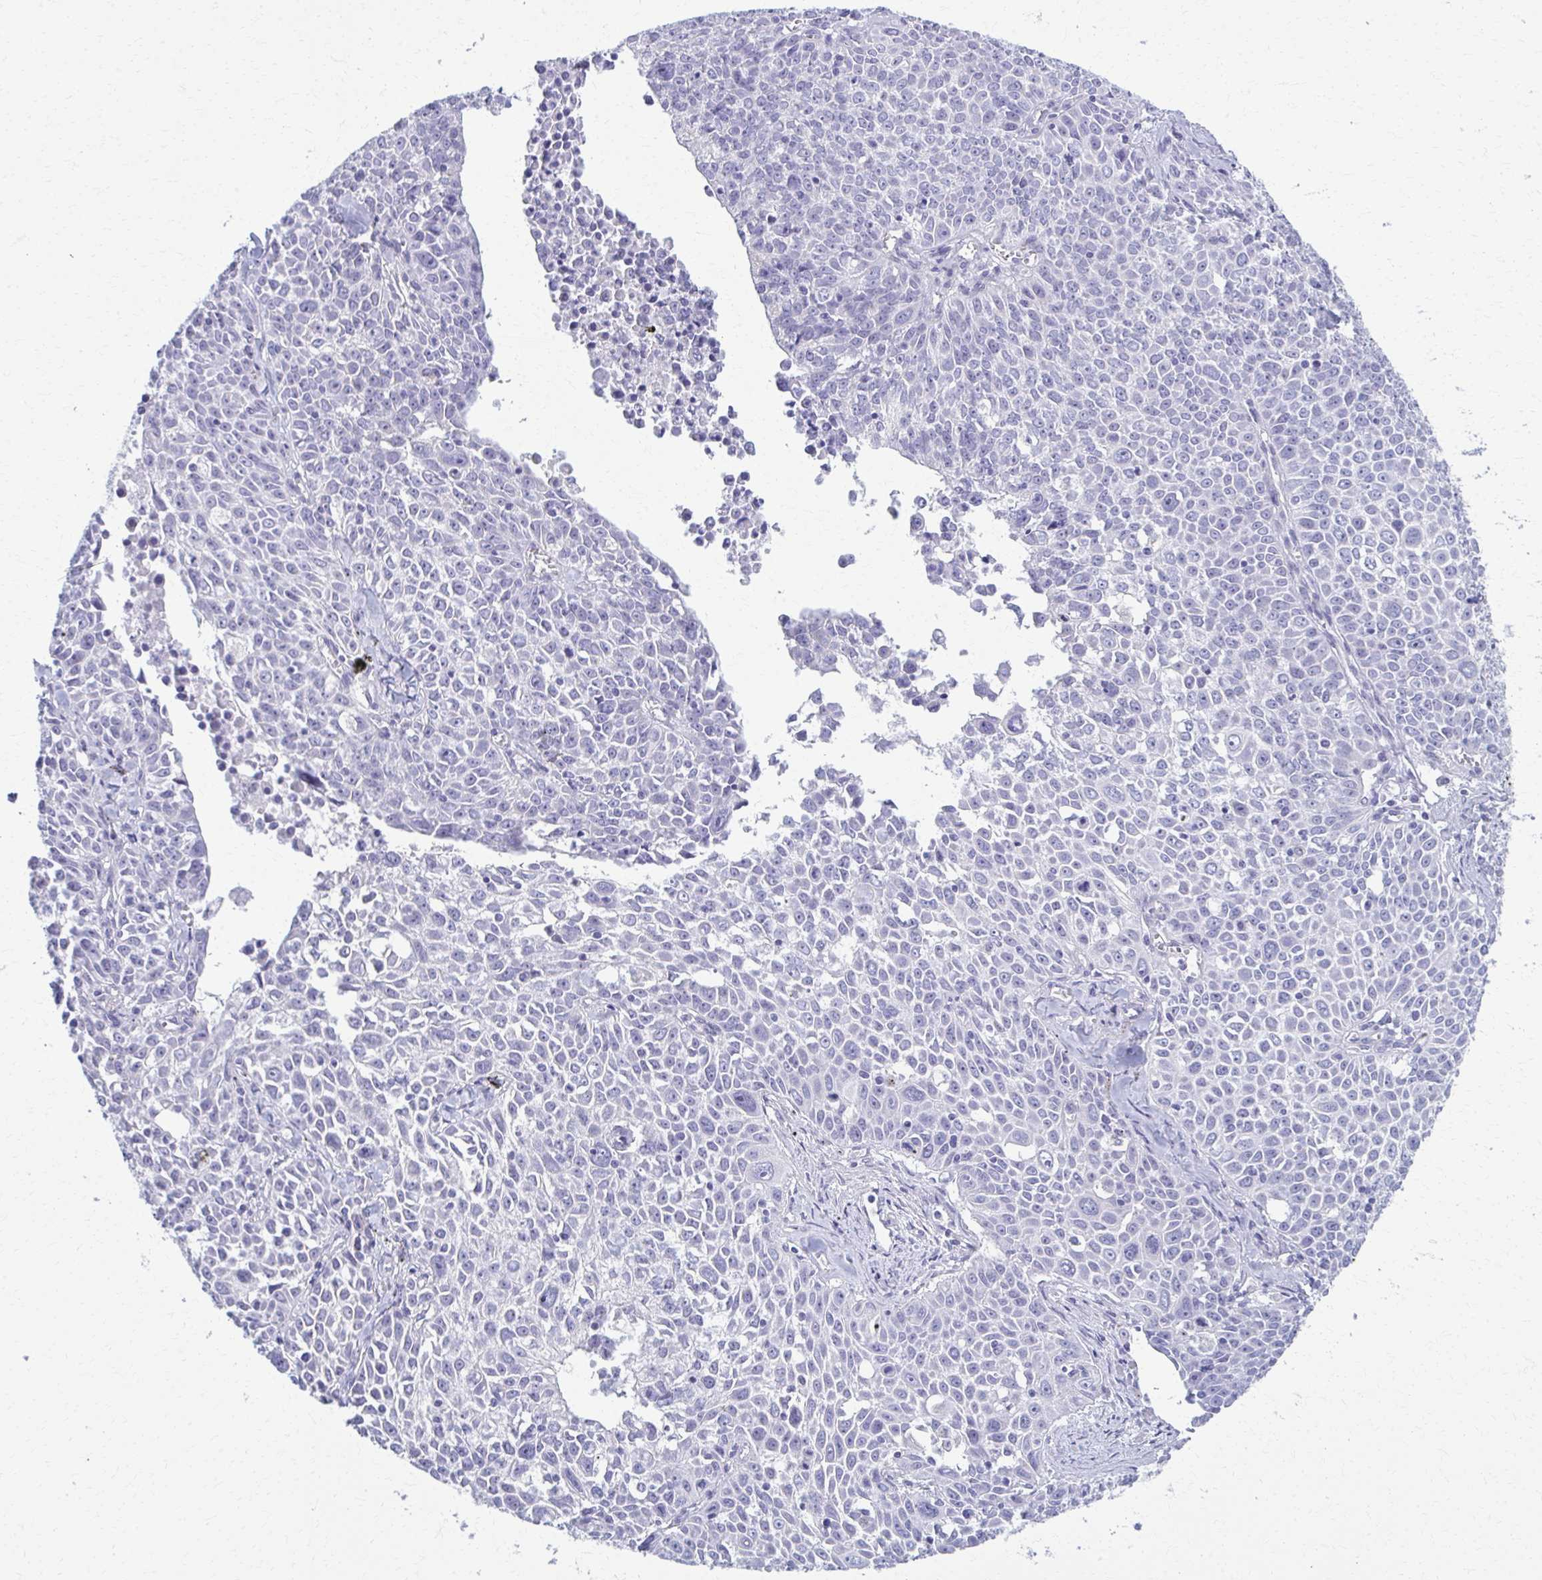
{"staining": {"intensity": "negative", "quantity": "none", "location": "none"}, "tissue": "lung cancer", "cell_type": "Tumor cells", "image_type": "cancer", "snomed": [{"axis": "morphology", "description": "Squamous cell carcinoma, NOS"}, {"axis": "morphology", "description": "Squamous cell carcinoma, metastatic, NOS"}, {"axis": "topography", "description": "Lymph node"}, {"axis": "topography", "description": "Lung"}], "caption": "High power microscopy photomicrograph of an immunohistochemistry micrograph of lung cancer, revealing no significant staining in tumor cells.", "gene": "SCLY", "patient": {"sex": "female", "age": 62}}